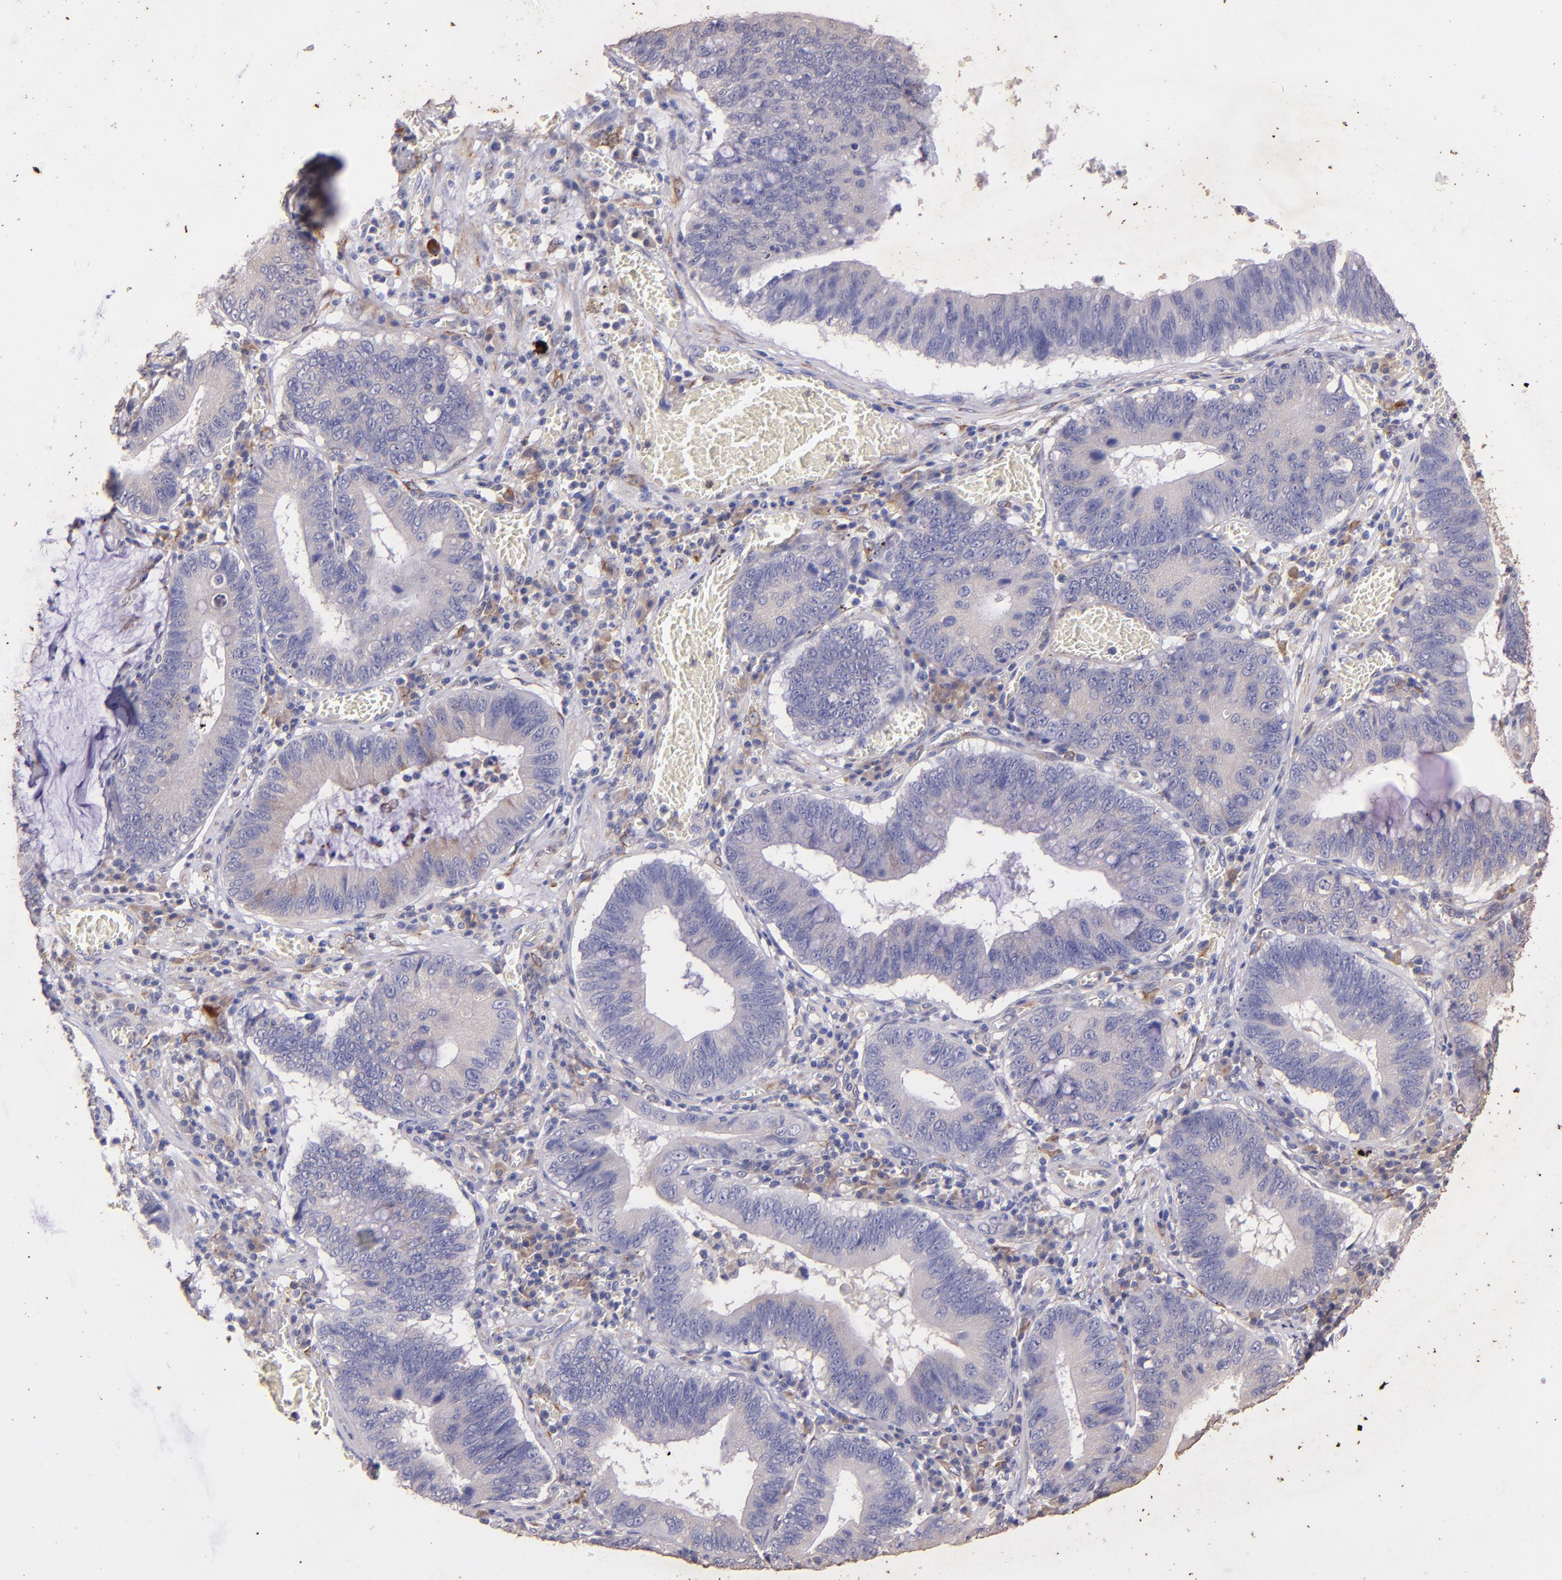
{"staining": {"intensity": "weak", "quantity": "<25%", "location": "cytoplasmic/membranous"}, "tissue": "stomach cancer", "cell_type": "Tumor cells", "image_type": "cancer", "snomed": [{"axis": "morphology", "description": "Adenocarcinoma, NOS"}, {"axis": "topography", "description": "Stomach"}, {"axis": "topography", "description": "Gastric cardia"}], "caption": "Photomicrograph shows no significant protein positivity in tumor cells of stomach adenocarcinoma. Nuclei are stained in blue.", "gene": "RET", "patient": {"sex": "male", "age": 59}}